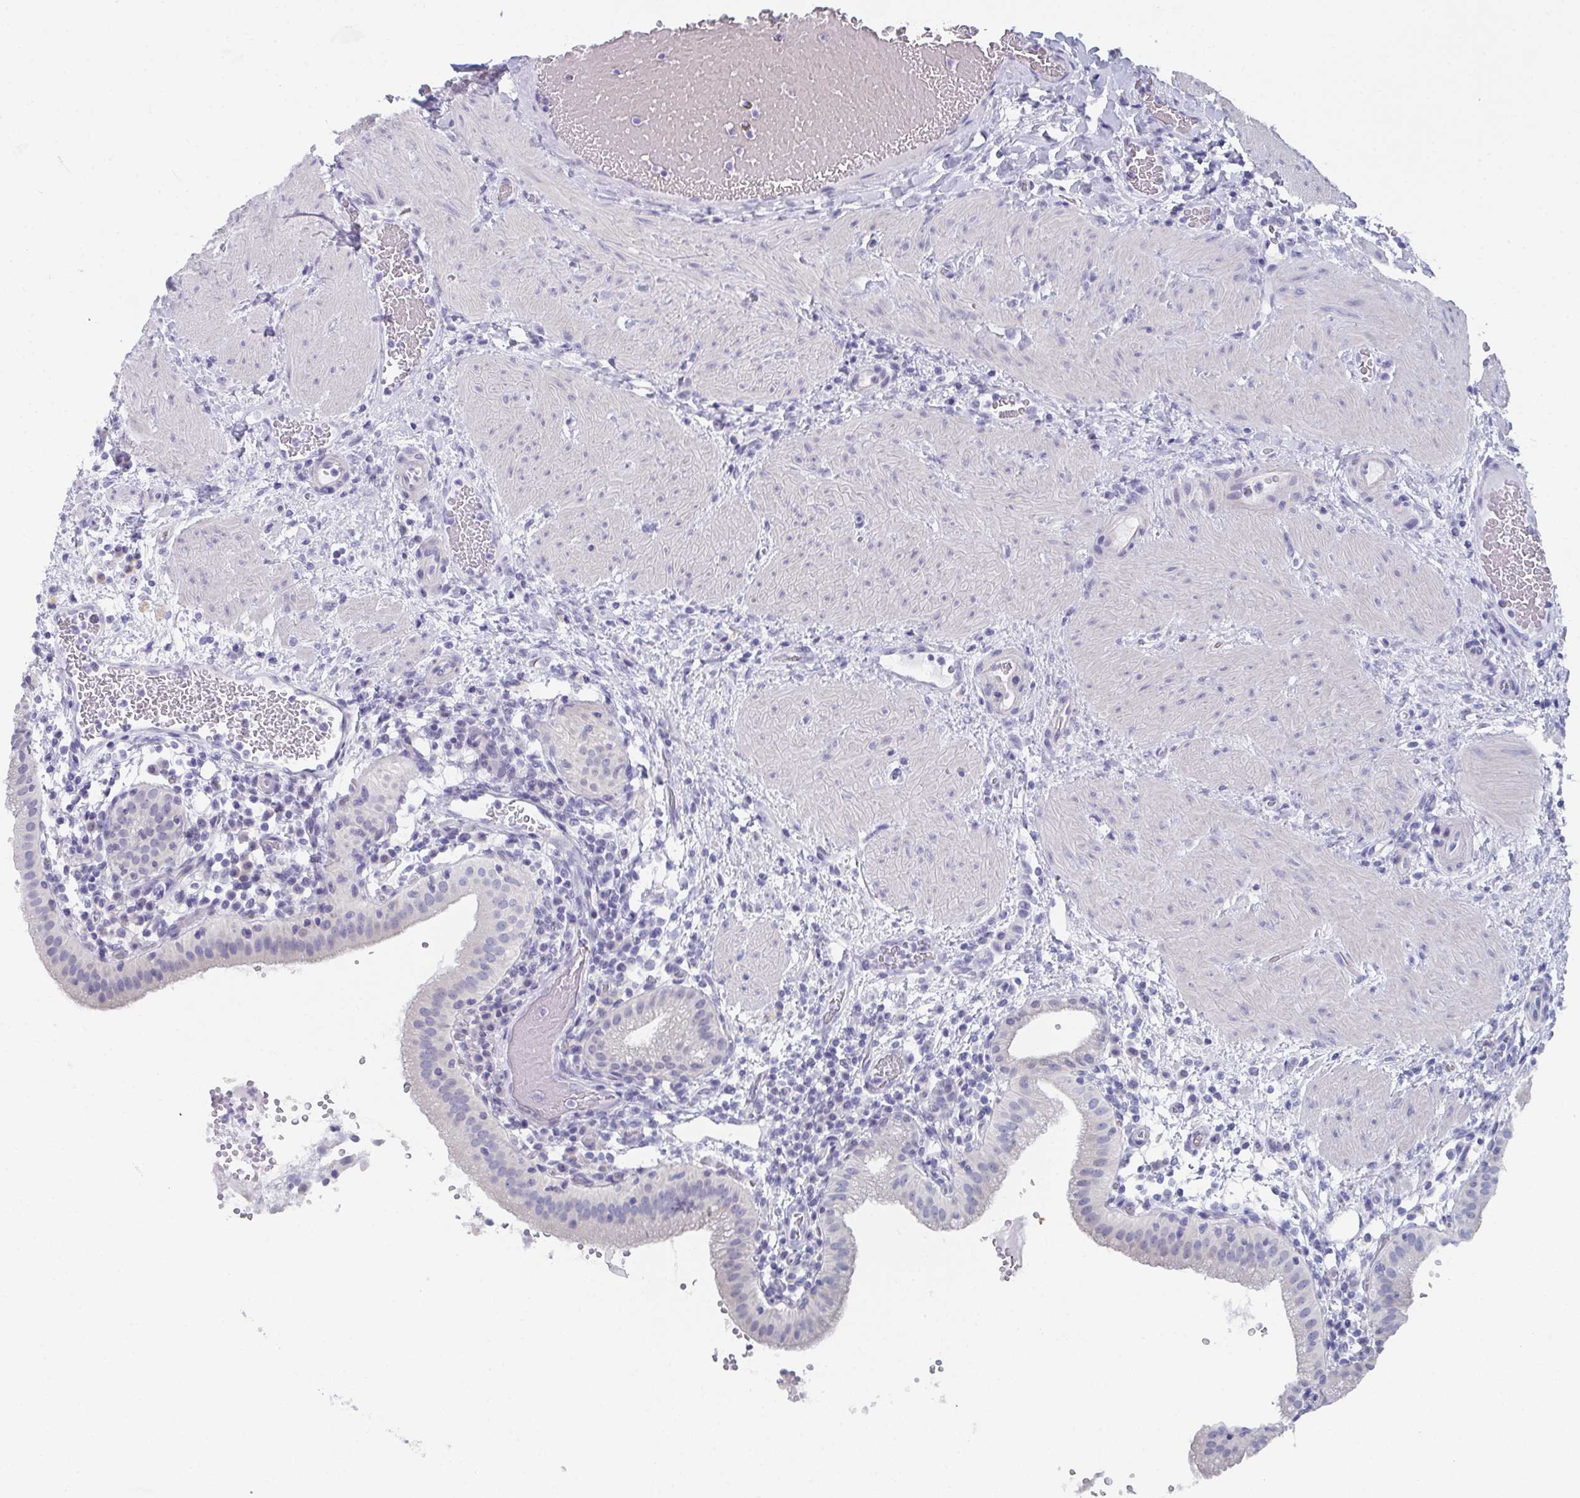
{"staining": {"intensity": "weak", "quantity": "<25%", "location": "cytoplasmic/membranous"}, "tissue": "gallbladder", "cell_type": "Glandular cells", "image_type": "normal", "snomed": [{"axis": "morphology", "description": "Normal tissue, NOS"}, {"axis": "topography", "description": "Gallbladder"}], "caption": "This is a image of immunohistochemistry (IHC) staining of benign gallbladder, which shows no staining in glandular cells.", "gene": "DYDC2", "patient": {"sex": "male", "age": 26}}